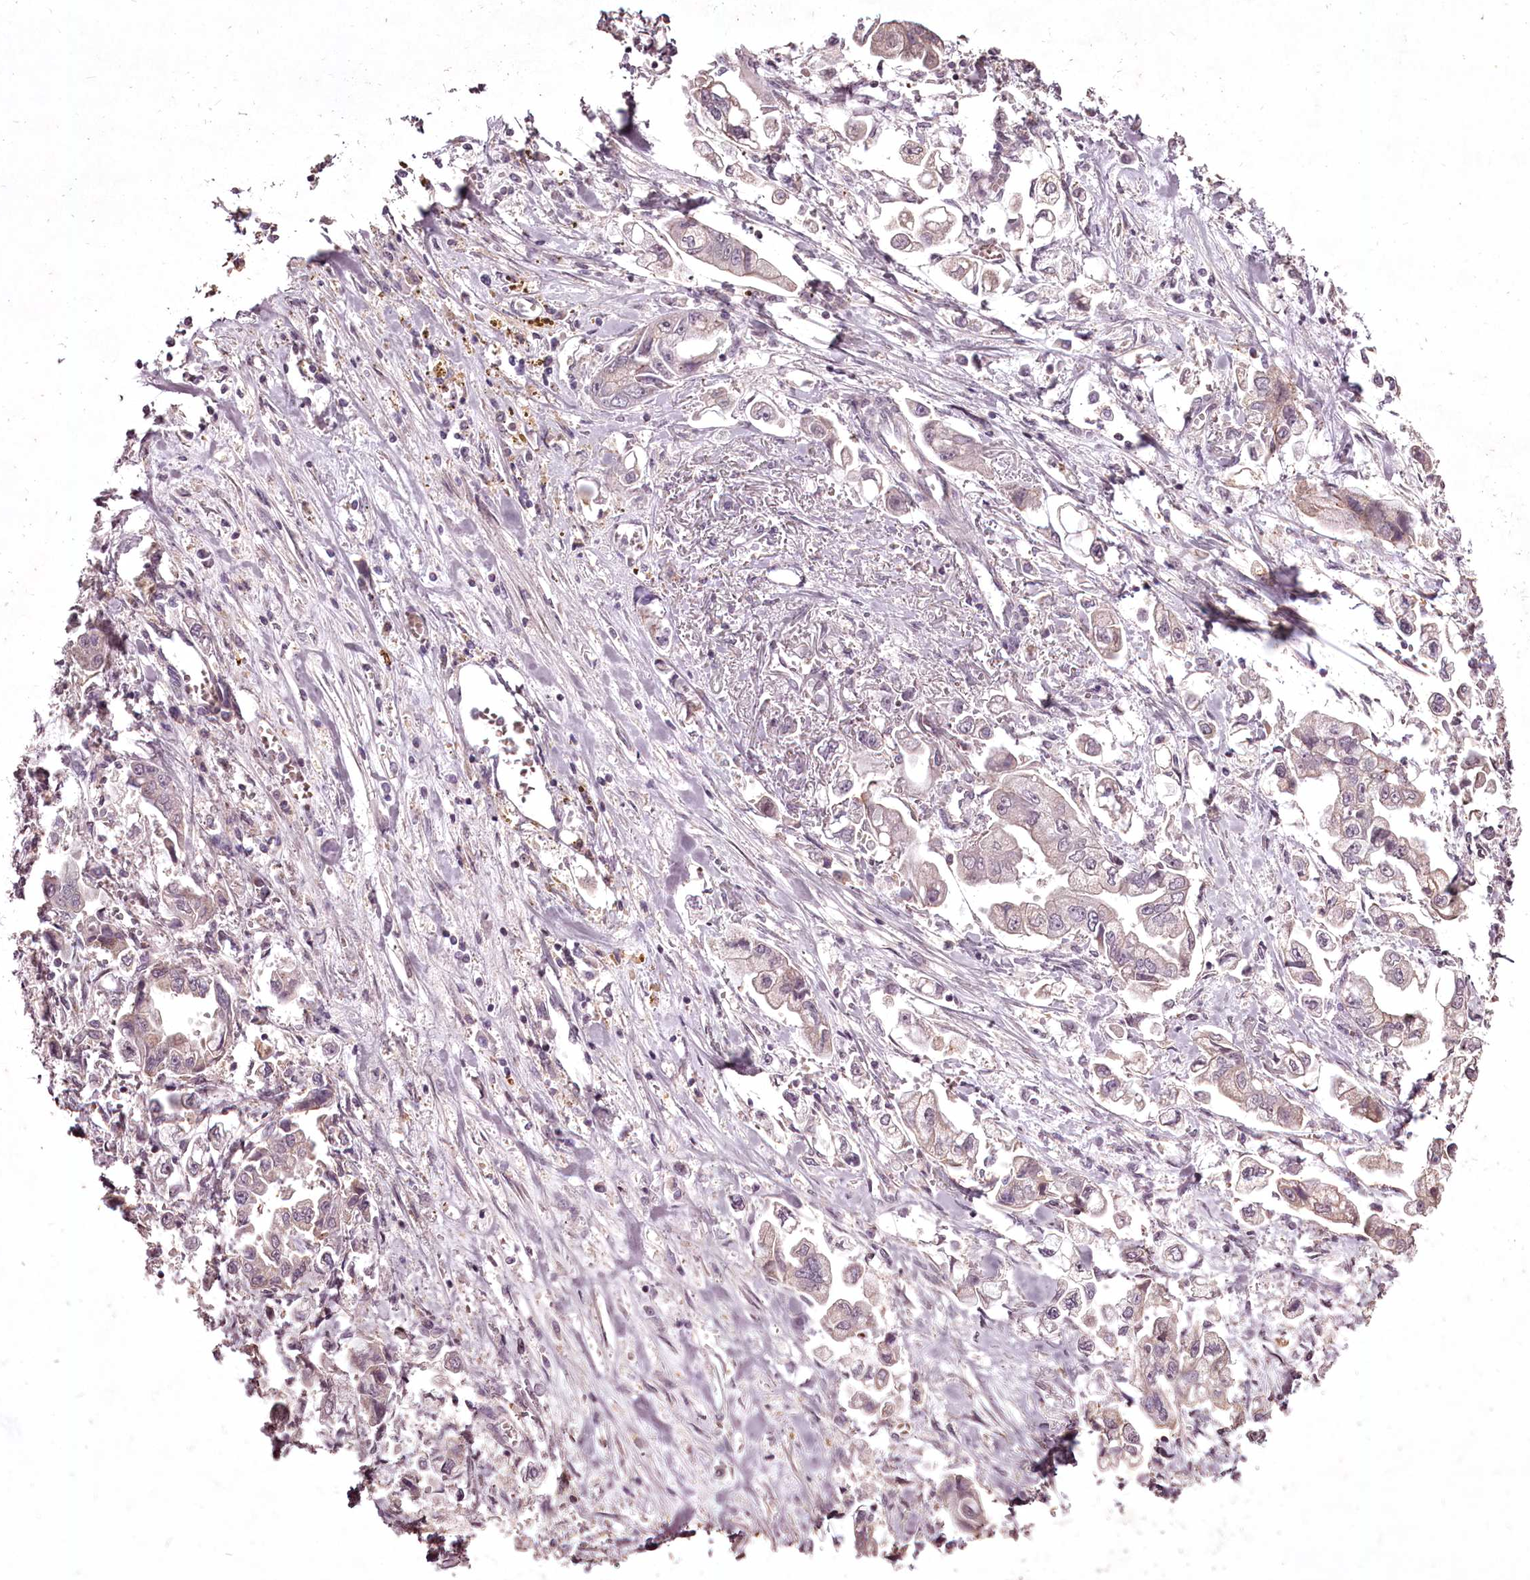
{"staining": {"intensity": "negative", "quantity": "none", "location": "none"}, "tissue": "stomach cancer", "cell_type": "Tumor cells", "image_type": "cancer", "snomed": [{"axis": "morphology", "description": "Adenocarcinoma, NOS"}, {"axis": "topography", "description": "Stomach"}], "caption": "IHC of human stomach cancer reveals no expression in tumor cells.", "gene": "ADRA1D", "patient": {"sex": "male", "age": 62}}